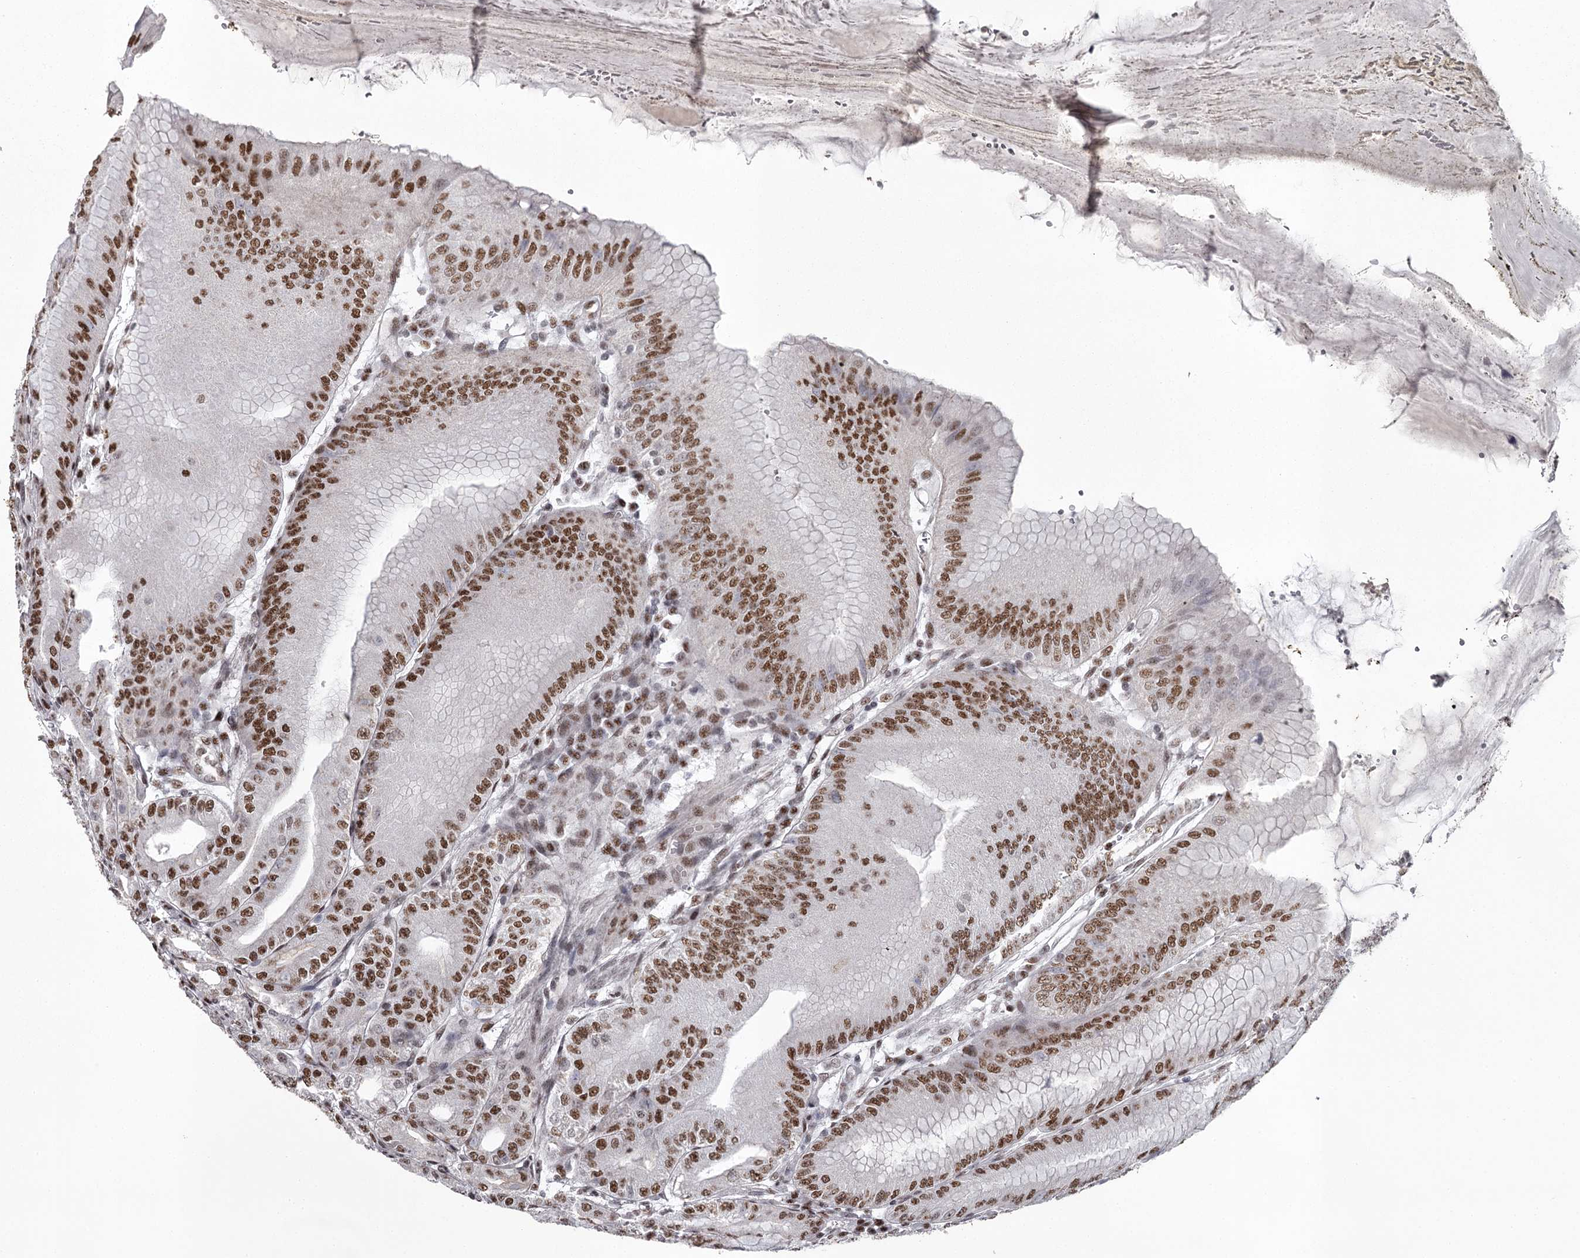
{"staining": {"intensity": "strong", "quantity": ">75%", "location": "nuclear"}, "tissue": "stomach", "cell_type": "Glandular cells", "image_type": "normal", "snomed": [{"axis": "morphology", "description": "Normal tissue, NOS"}, {"axis": "topography", "description": "Stomach, lower"}], "caption": "DAB immunohistochemical staining of benign human stomach demonstrates strong nuclear protein positivity in about >75% of glandular cells. (brown staining indicates protein expression, while blue staining denotes nuclei).", "gene": "PSPC1", "patient": {"sex": "male", "age": 71}}